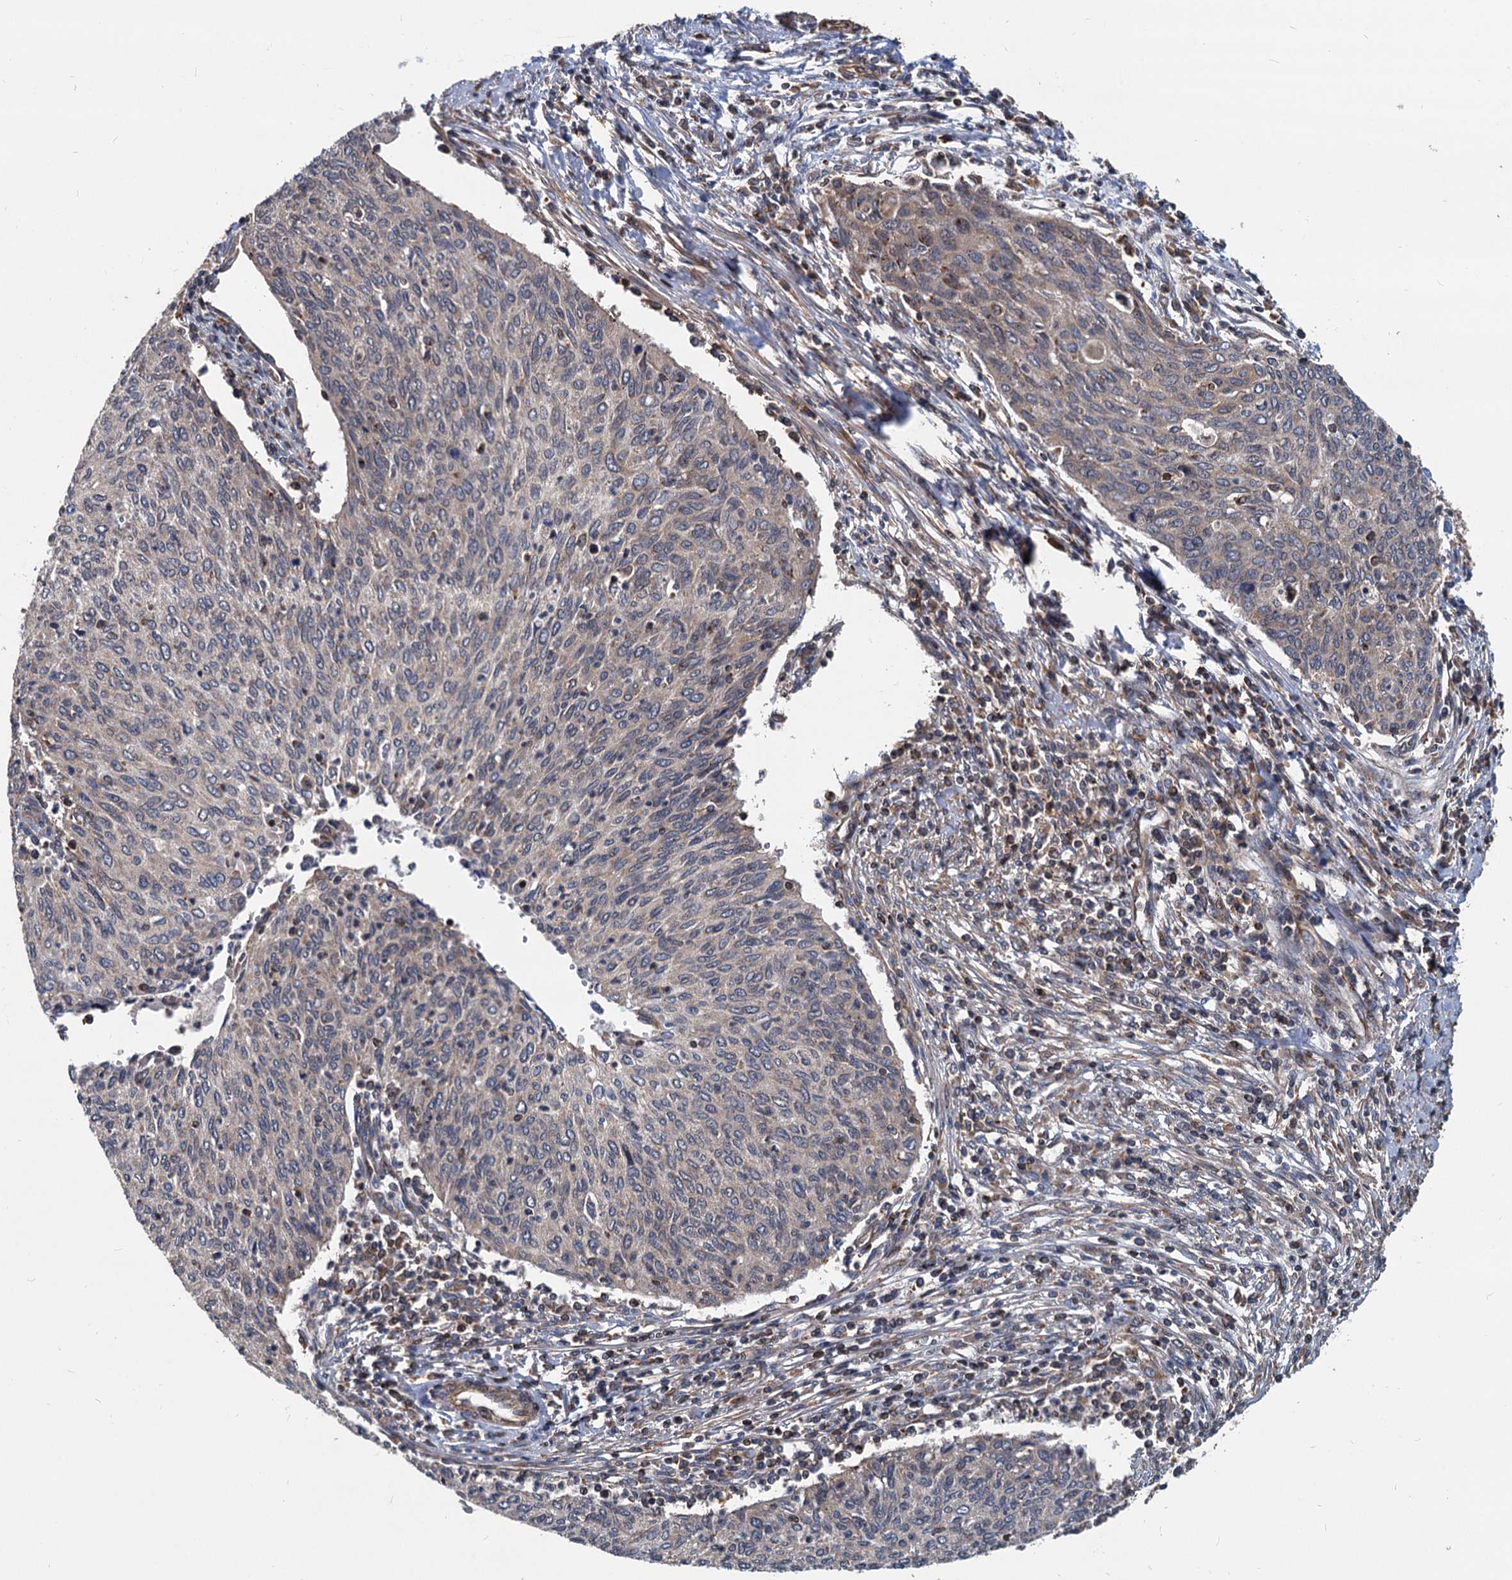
{"staining": {"intensity": "negative", "quantity": "none", "location": "none"}, "tissue": "cervical cancer", "cell_type": "Tumor cells", "image_type": "cancer", "snomed": [{"axis": "morphology", "description": "Squamous cell carcinoma, NOS"}, {"axis": "topography", "description": "Cervix"}], "caption": "There is no significant staining in tumor cells of cervical cancer (squamous cell carcinoma).", "gene": "STIM1", "patient": {"sex": "female", "age": 38}}